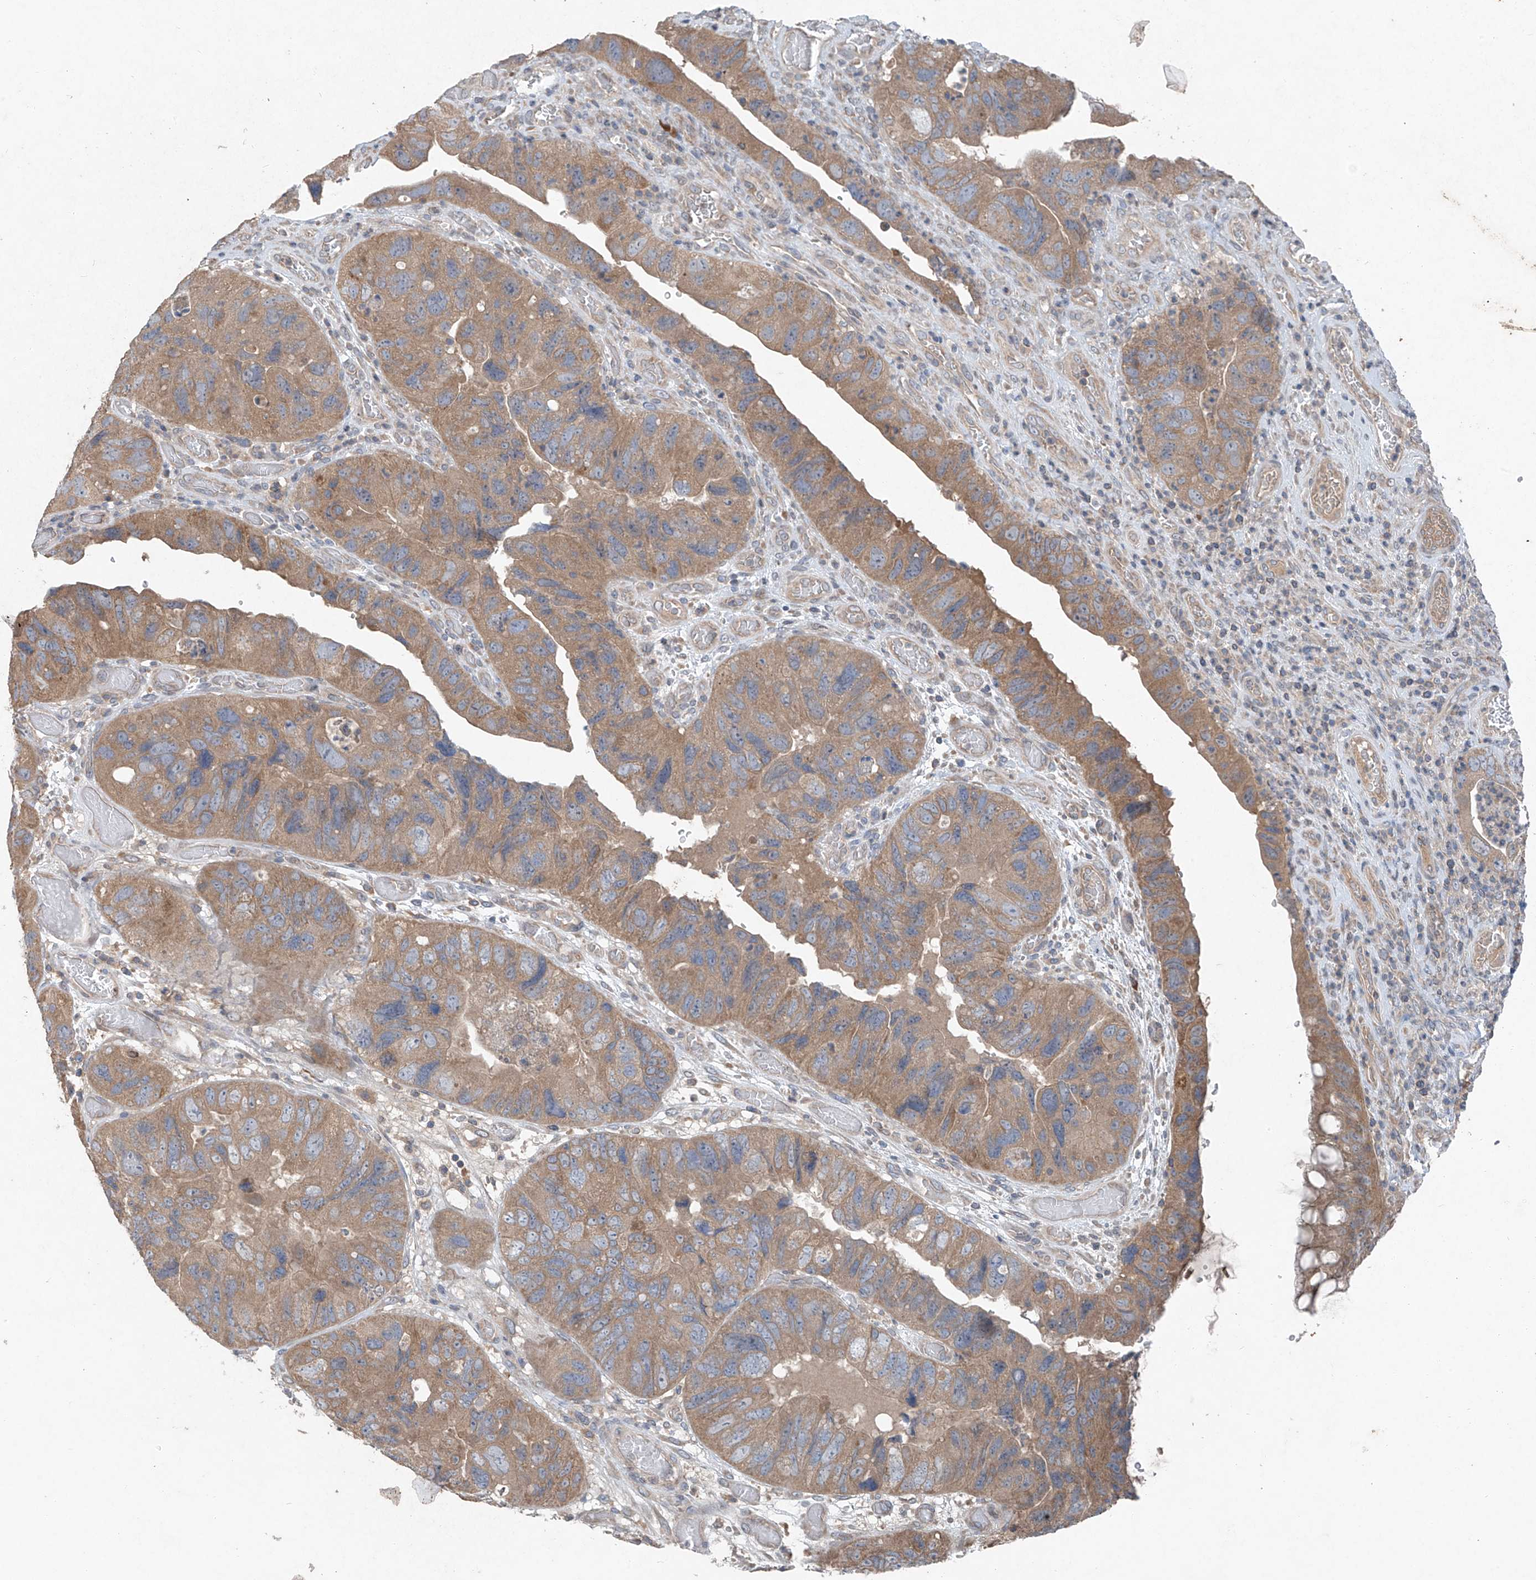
{"staining": {"intensity": "moderate", "quantity": ">75%", "location": "cytoplasmic/membranous"}, "tissue": "colorectal cancer", "cell_type": "Tumor cells", "image_type": "cancer", "snomed": [{"axis": "morphology", "description": "Adenocarcinoma, NOS"}, {"axis": "topography", "description": "Rectum"}], "caption": "The image displays staining of colorectal cancer (adenocarcinoma), revealing moderate cytoplasmic/membranous protein expression (brown color) within tumor cells.", "gene": "FOXRED2", "patient": {"sex": "male", "age": 63}}